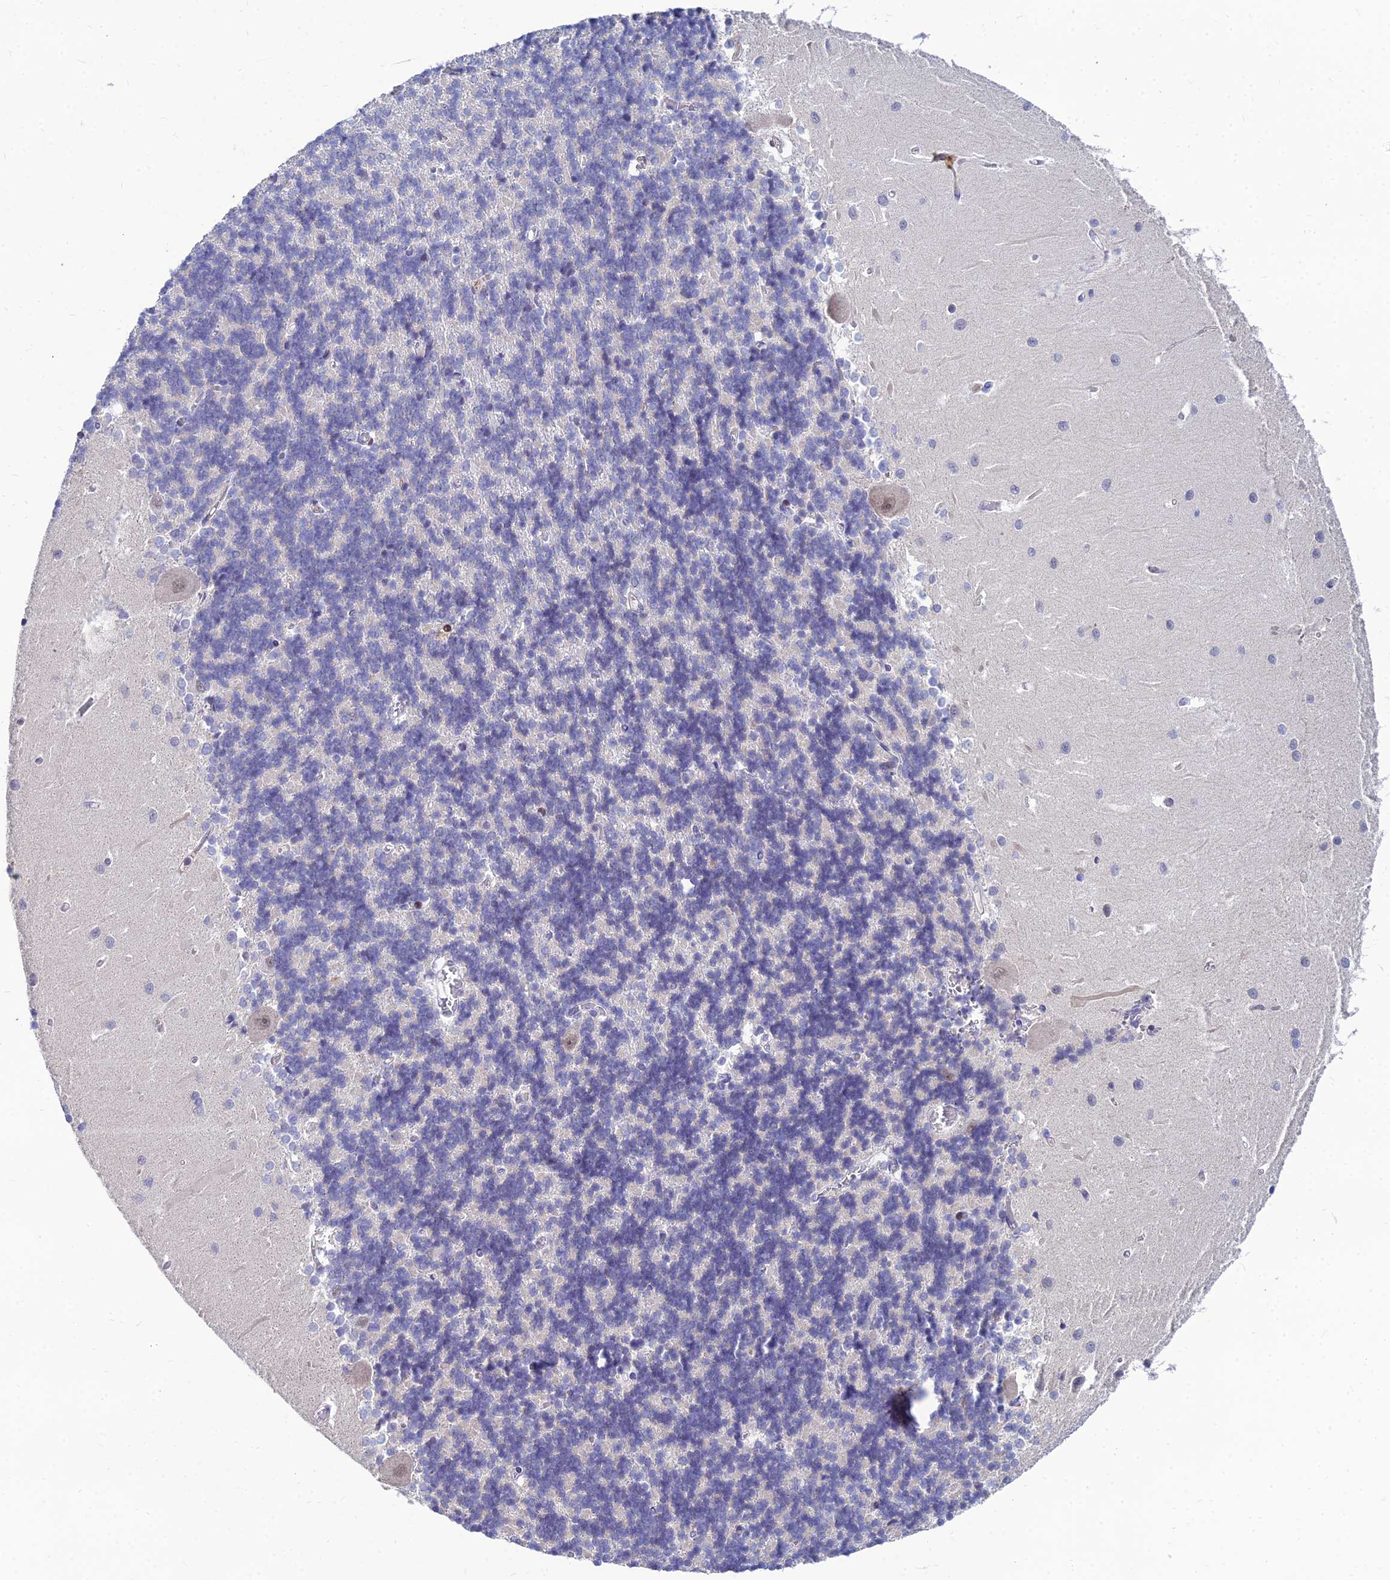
{"staining": {"intensity": "negative", "quantity": "none", "location": "none"}, "tissue": "cerebellum", "cell_type": "Cells in granular layer", "image_type": "normal", "snomed": [{"axis": "morphology", "description": "Normal tissue, NOS"}, {"axis": "topography", "description": "Cerebellum"}], "caption": "IHC of normal cerebellum displays no staining in cells in granular layer.", "gene": "GOLGA6A", "patient": {"sex": "male", "age": 37}}